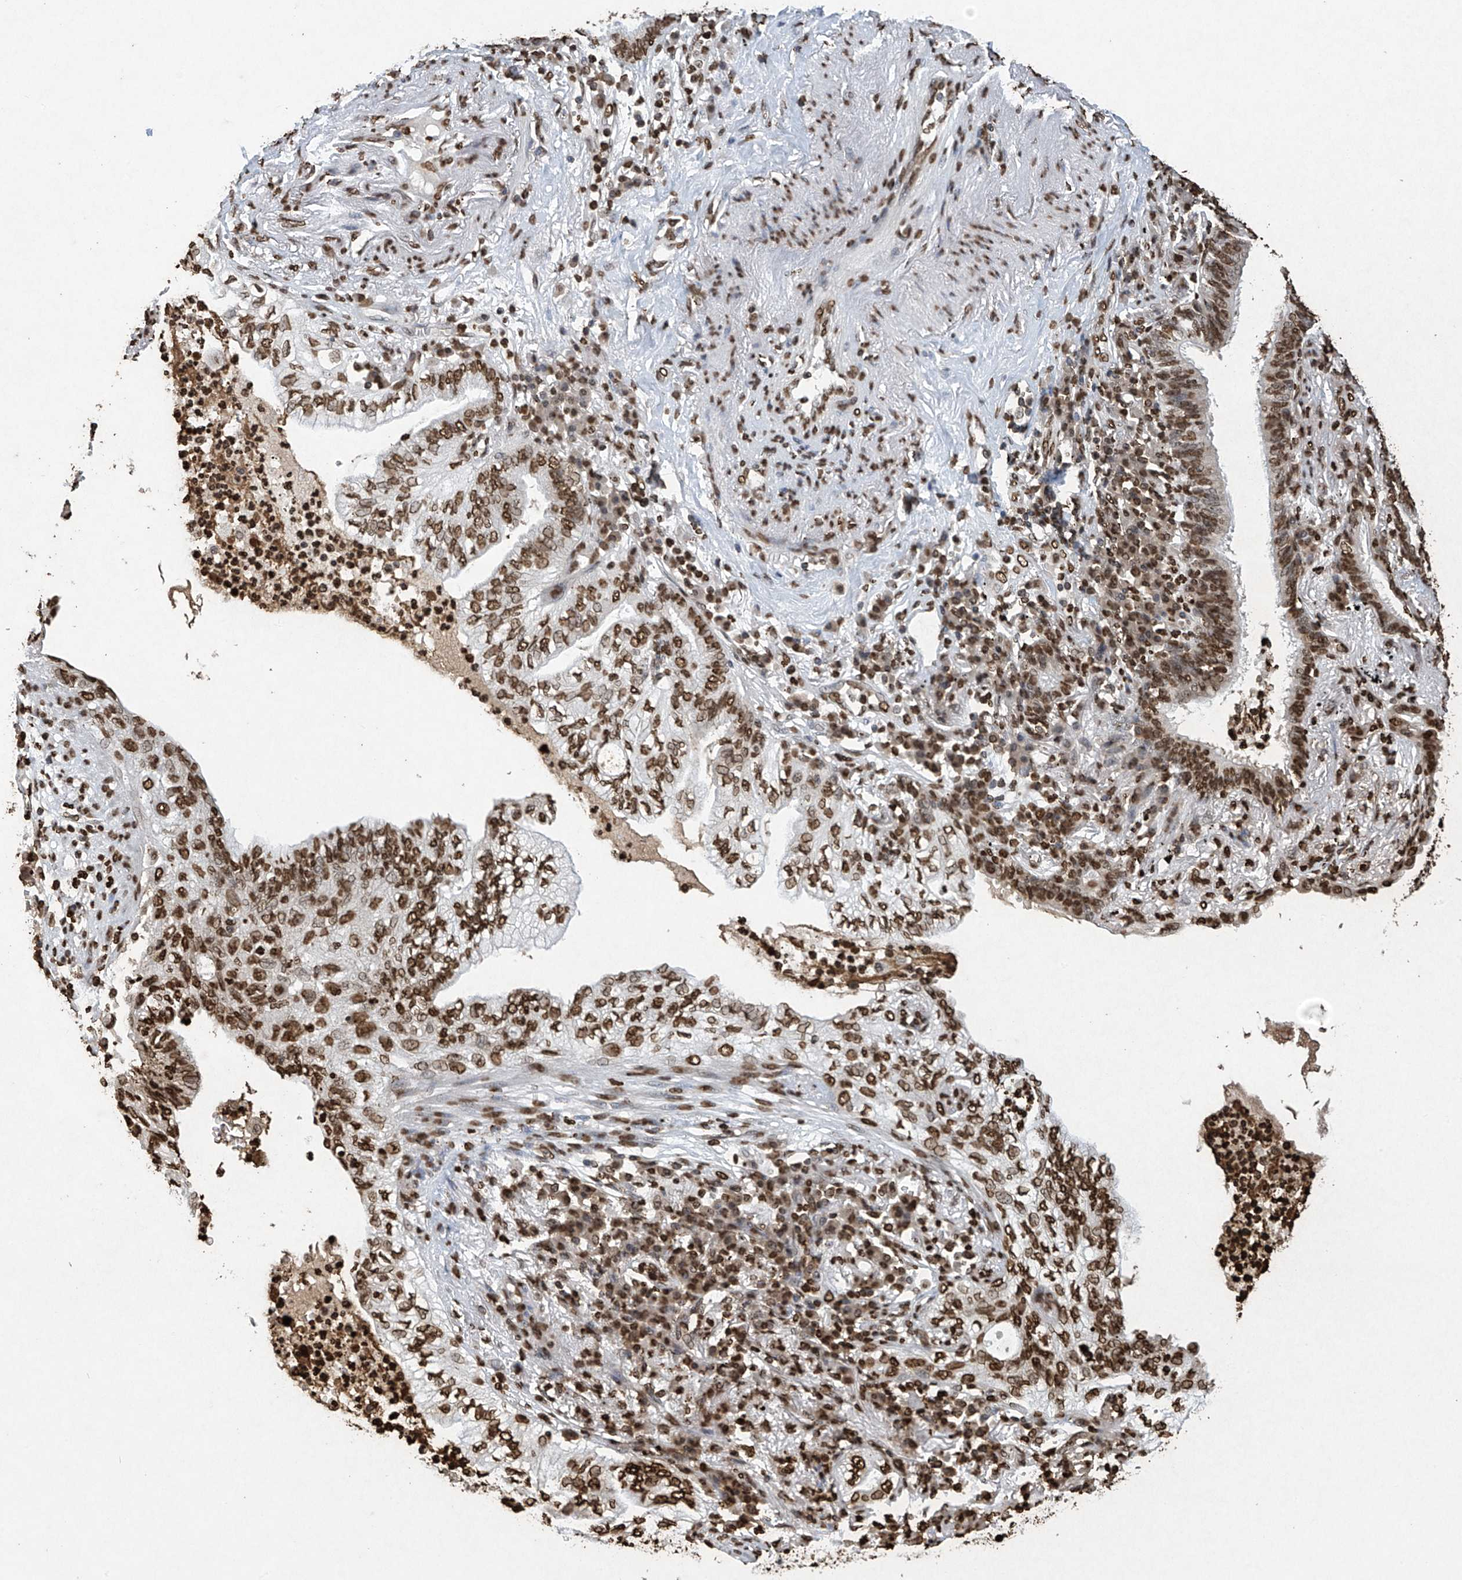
{"staining": {"intensity": "strong", "quantity": ">75%", "location": "nuclear"}, "tissue": "lung cancer", "cell_type": "Tumor cells", "image_type": "cancer", "snomed": [{"axis": "morphology", "description": "Normal tissue, NOS"}, {"axis": "morphology", "description": "Adenocarcinoma, NOS"}, {"axis": "topography", "description": "Bronchus"}, {"axis": "topography", "description": "Lung"}], "caption": "This image demonstrates immunohistochemistry (IHC) staining of lung cancer (adenocarcinoma), with high strong nuclear expression in about >75% of tumor cells.", "gene": "H3-3A", "patient": {"sex": "female", "age": 70}}